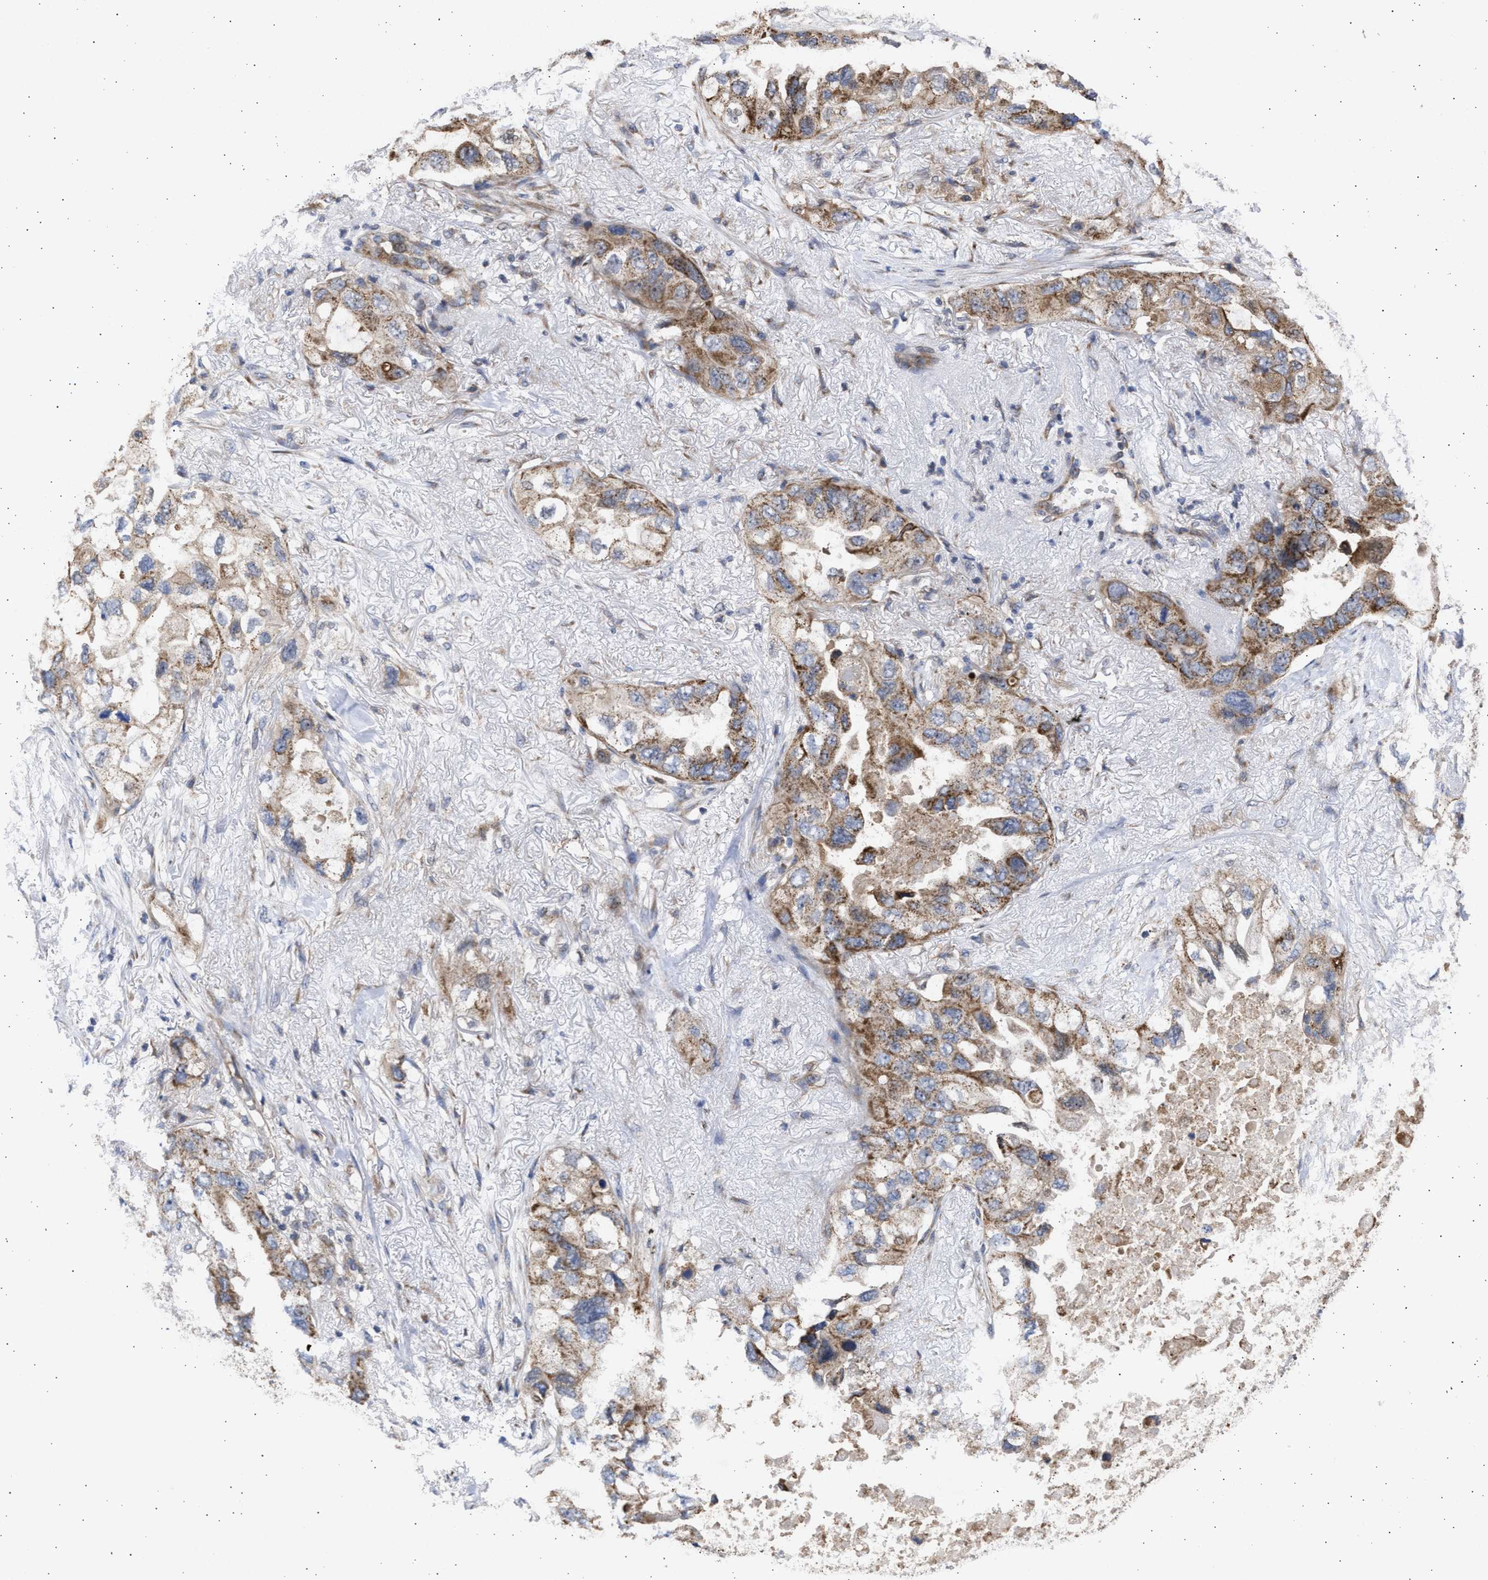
{"staining": {"intensity": "moderate", "quantity": "25%-75%", "location": "cytoplasmic/membranous"}, "tissue": "lung cancer", "cell_type": "Tumor cells", "image_type": "cancer", "snomed": [{"axis": "morphology", "description": "Squamous cell carcinoma, NOS"}, {"axis": "topography", "description": "Lung"}], "caption": "Lung cancer was stained to show a protein in brown. There is medium levels of moderate cytoplasmic/membranous positivity in about 25%-75% of tumor cells.", "gene": "TTC19", "patient": {"sex": "female", "age": 73}}